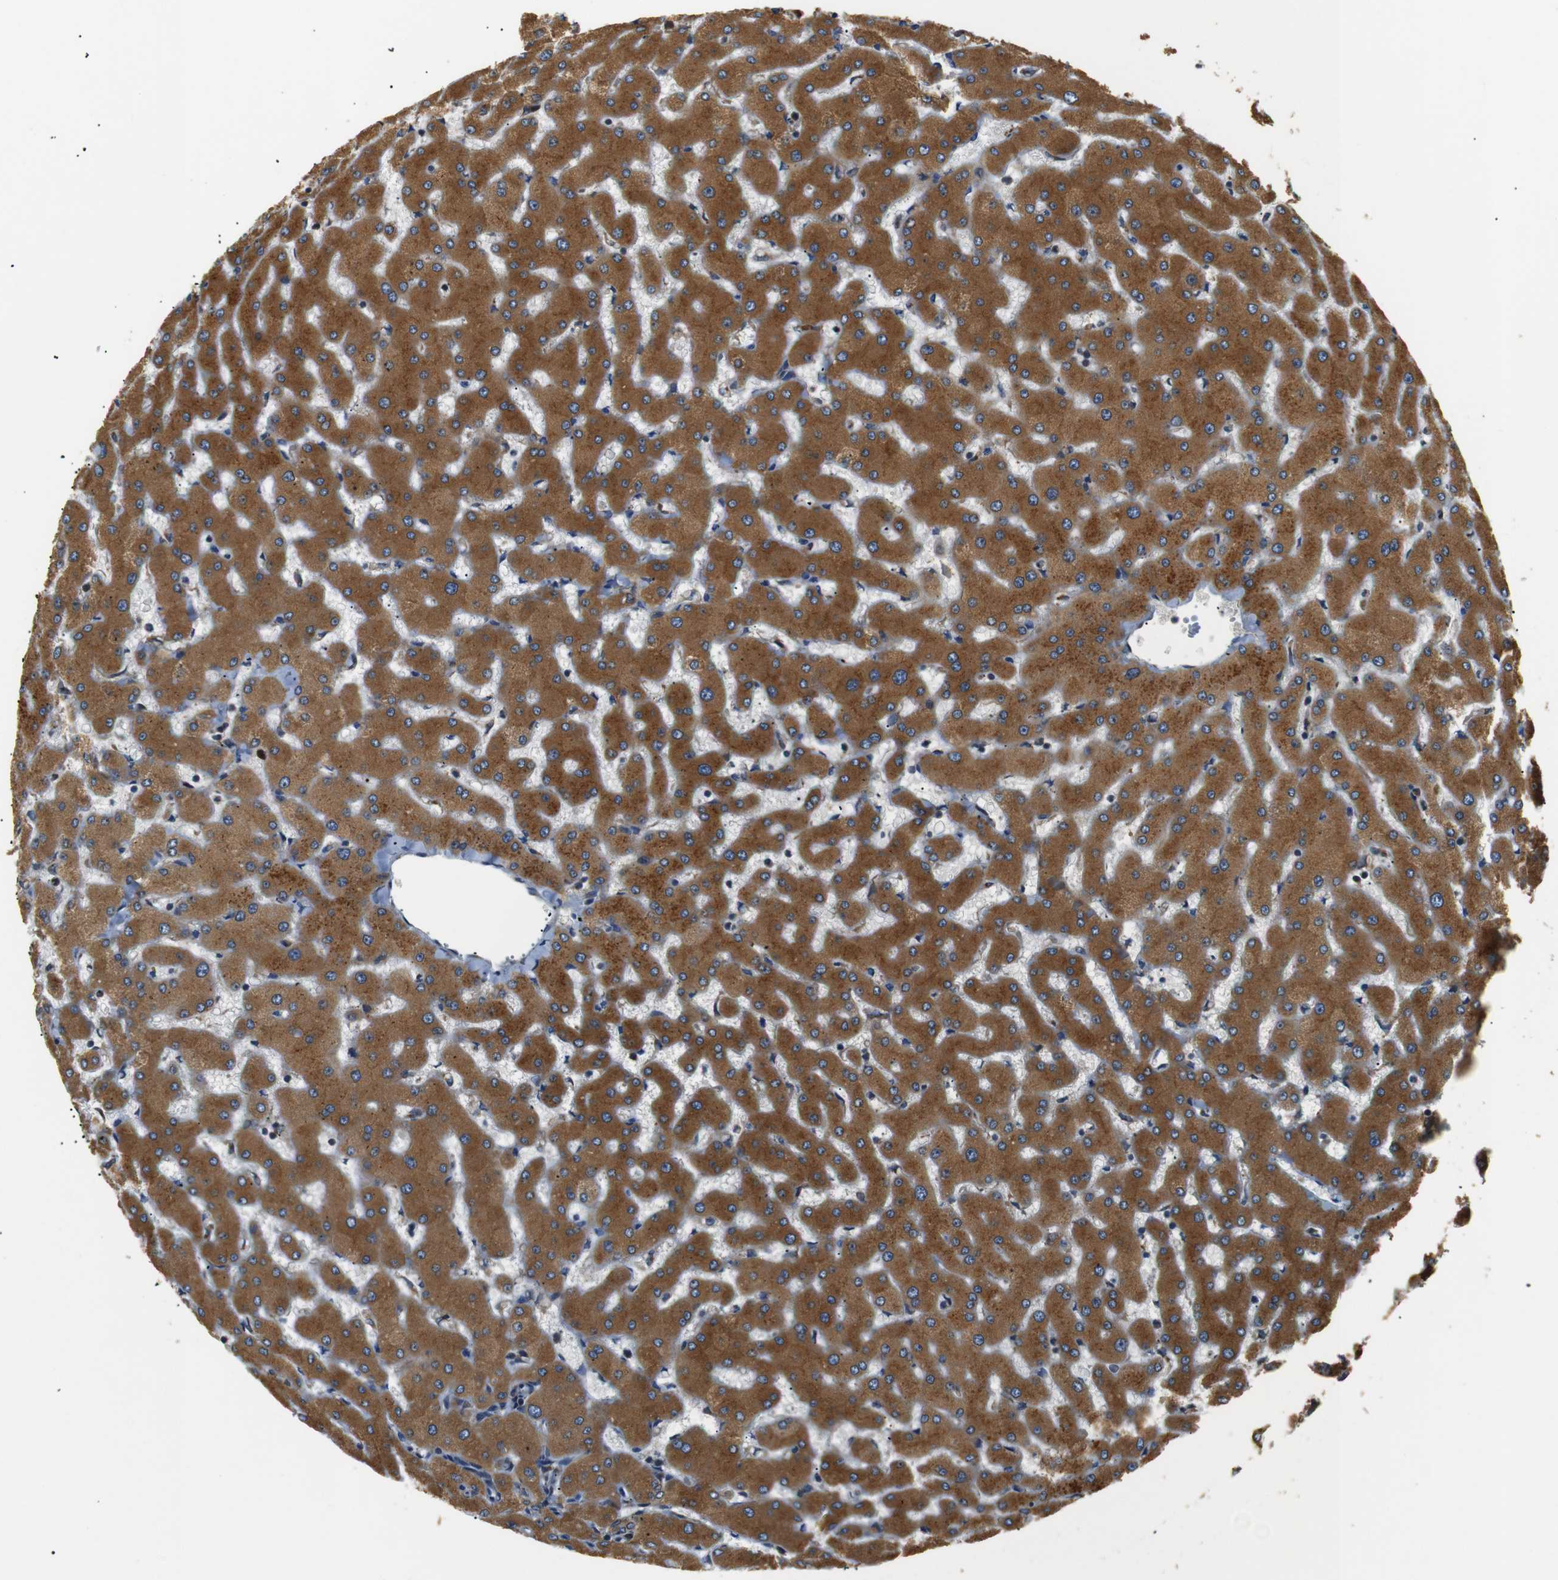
{"staining": {"intensity": "moderate", "quantity": ">75%", "location": "cytoplasmic/membranous"}, "tissue": "liver", "cell_type": "Cholangiocytes", "image_type": "normal", "snomed": [{"axis": "morphology", "description": "Normal tissue, NOS"}, {"axis": "topography", "description": "Liver"}], "caption": "Liver stained with DAB (3,3'-diaminobenzidine) IHC exhibits medium levels of moderate cytoplasmic/membranous staining in about >75% of cholangiocytes. (DAB = brown stain, brightfield microscopy at high magnification).", "gene": "TMED2", "patient": {"sex": "female", "age": 63}}